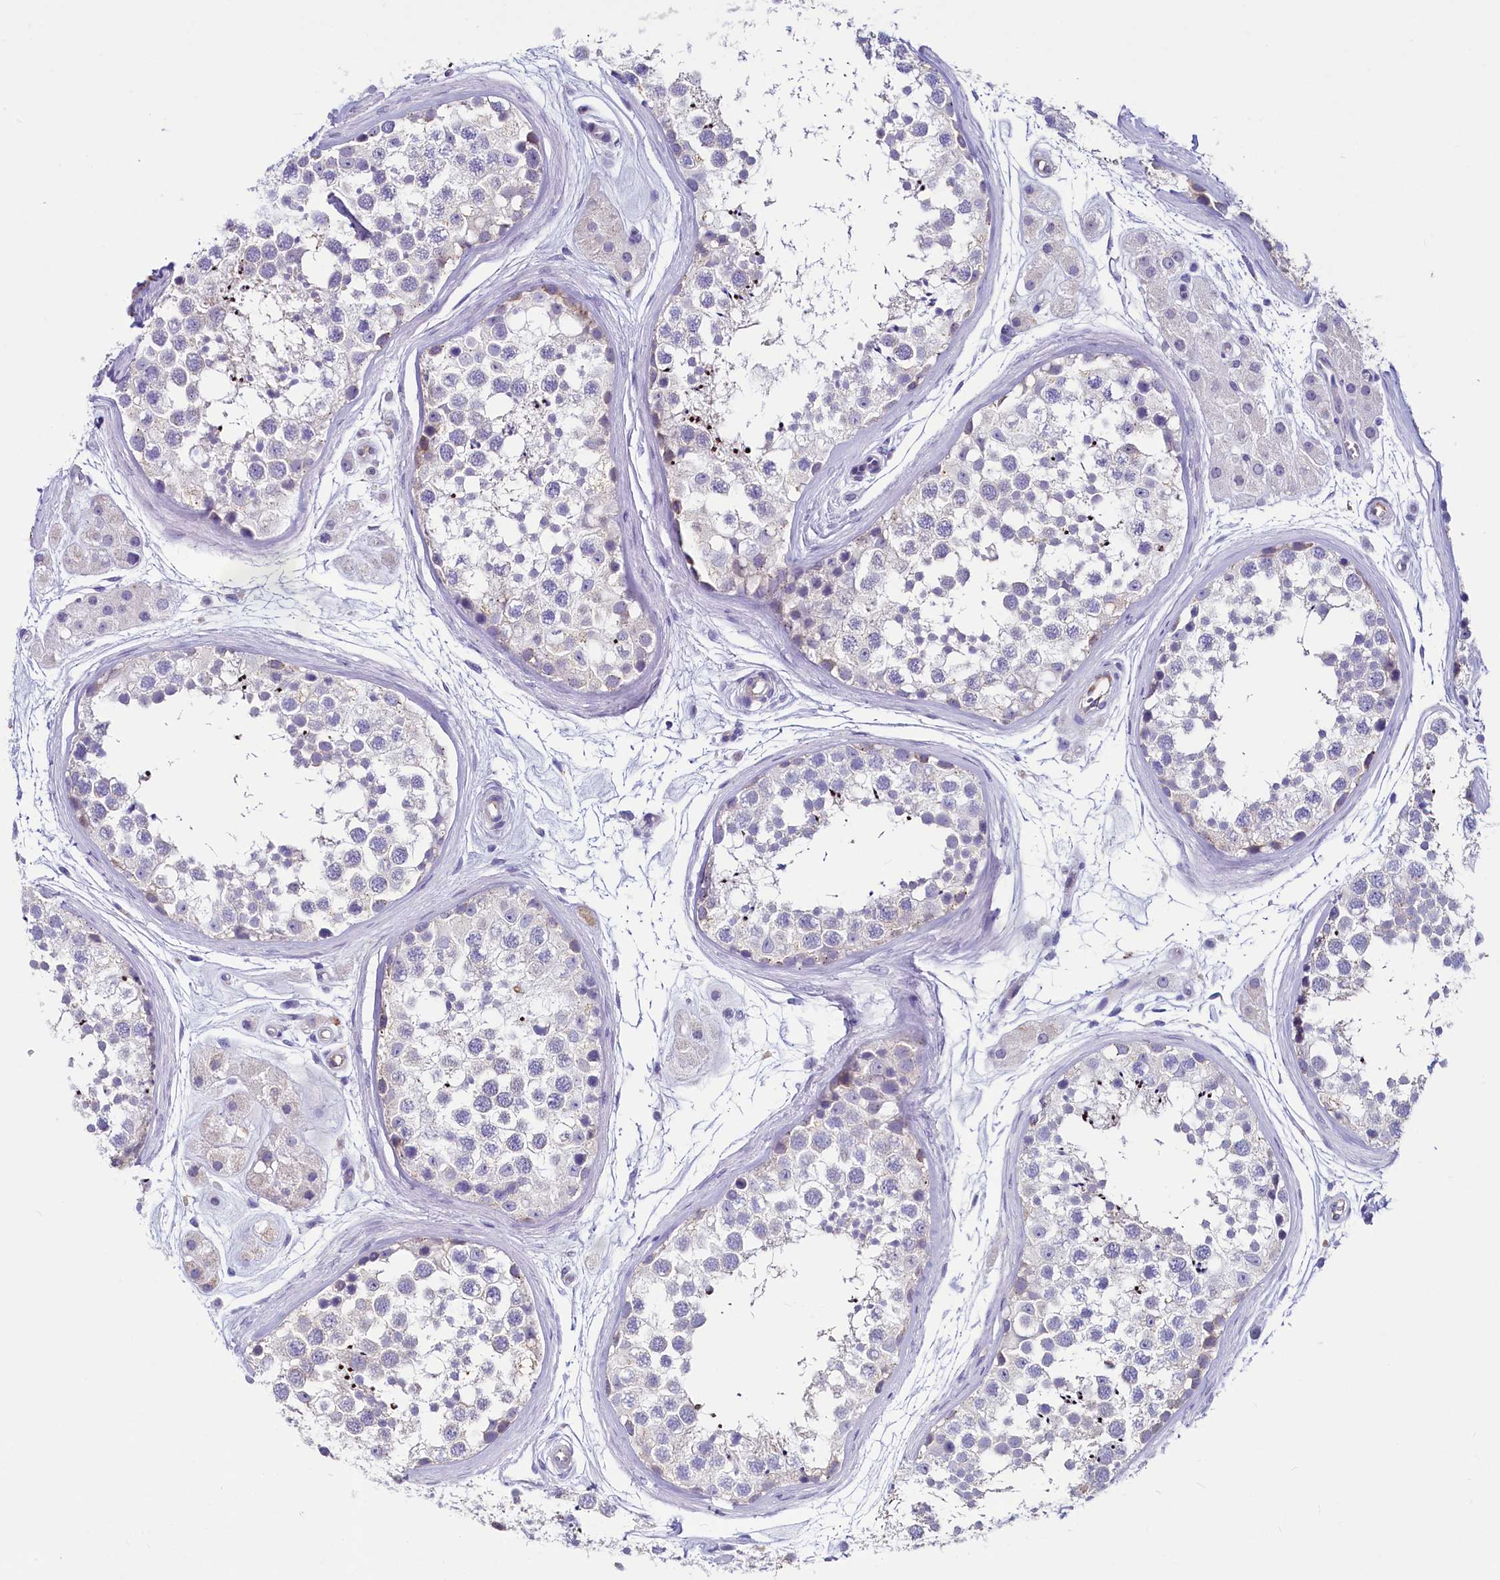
{"staining": {"intensity": "weak", "quantity": "<25%", "location": "cytoplasmic/membranous"}, "tissue": "testis", "cell_type": "Cells in seminiferous ducts", "image_type": "normal", "snomed": [{"axis": "morphology", "description": "Normal tissue, NOS"}, {"axis": "topography", "description": "Testis"}], "caption": "Immunohistochemistry (IHC) of unremarkable testis demonstrates no staining in cells in seminiferous ducts. (IHC, brightfield microscopy, high magnification).", "gene": "INSC", "patient": {"sex": "male", "age": 56}}